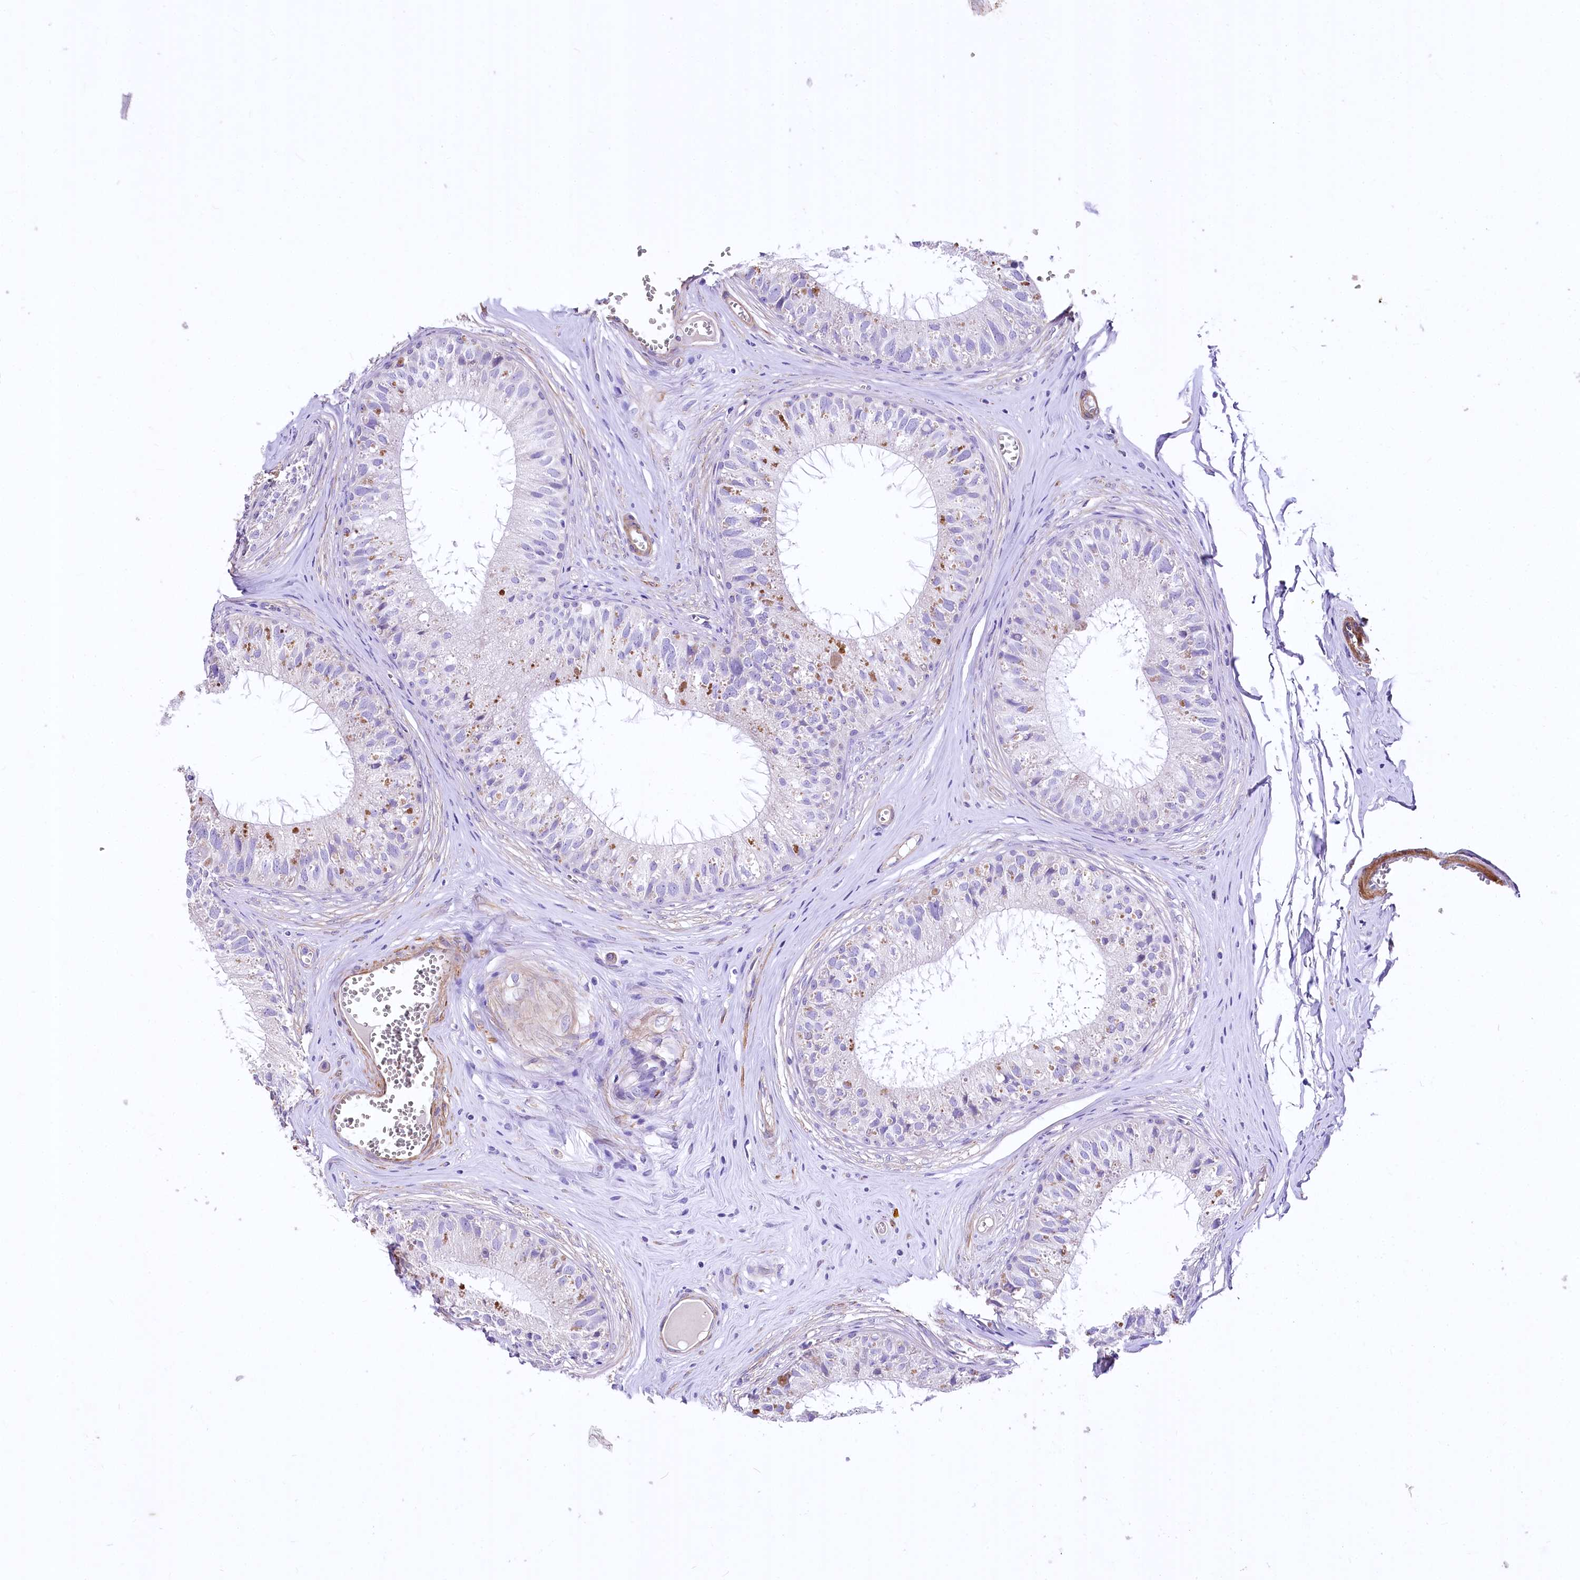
{"staining": {"intensity": "moderate", "quantity": "<25%", "location": "cytoplasmic/membranous"}, "tissue": "epididymis", "cell_type": "Glandular cells", "image_type": "normal", "snomed": [{"axis": "morphology", "description": "Normal tissue, NOS"}, {"axis": "topography", "description": "Epididymis"}], "caption": "Epididymis stained with a brown dye exhibits moderate cytoplasmic/membranous positive staining in about <25% of glandular cells.", "gene": "RDH16", "patient": {"sex": "male", "age": 36}}